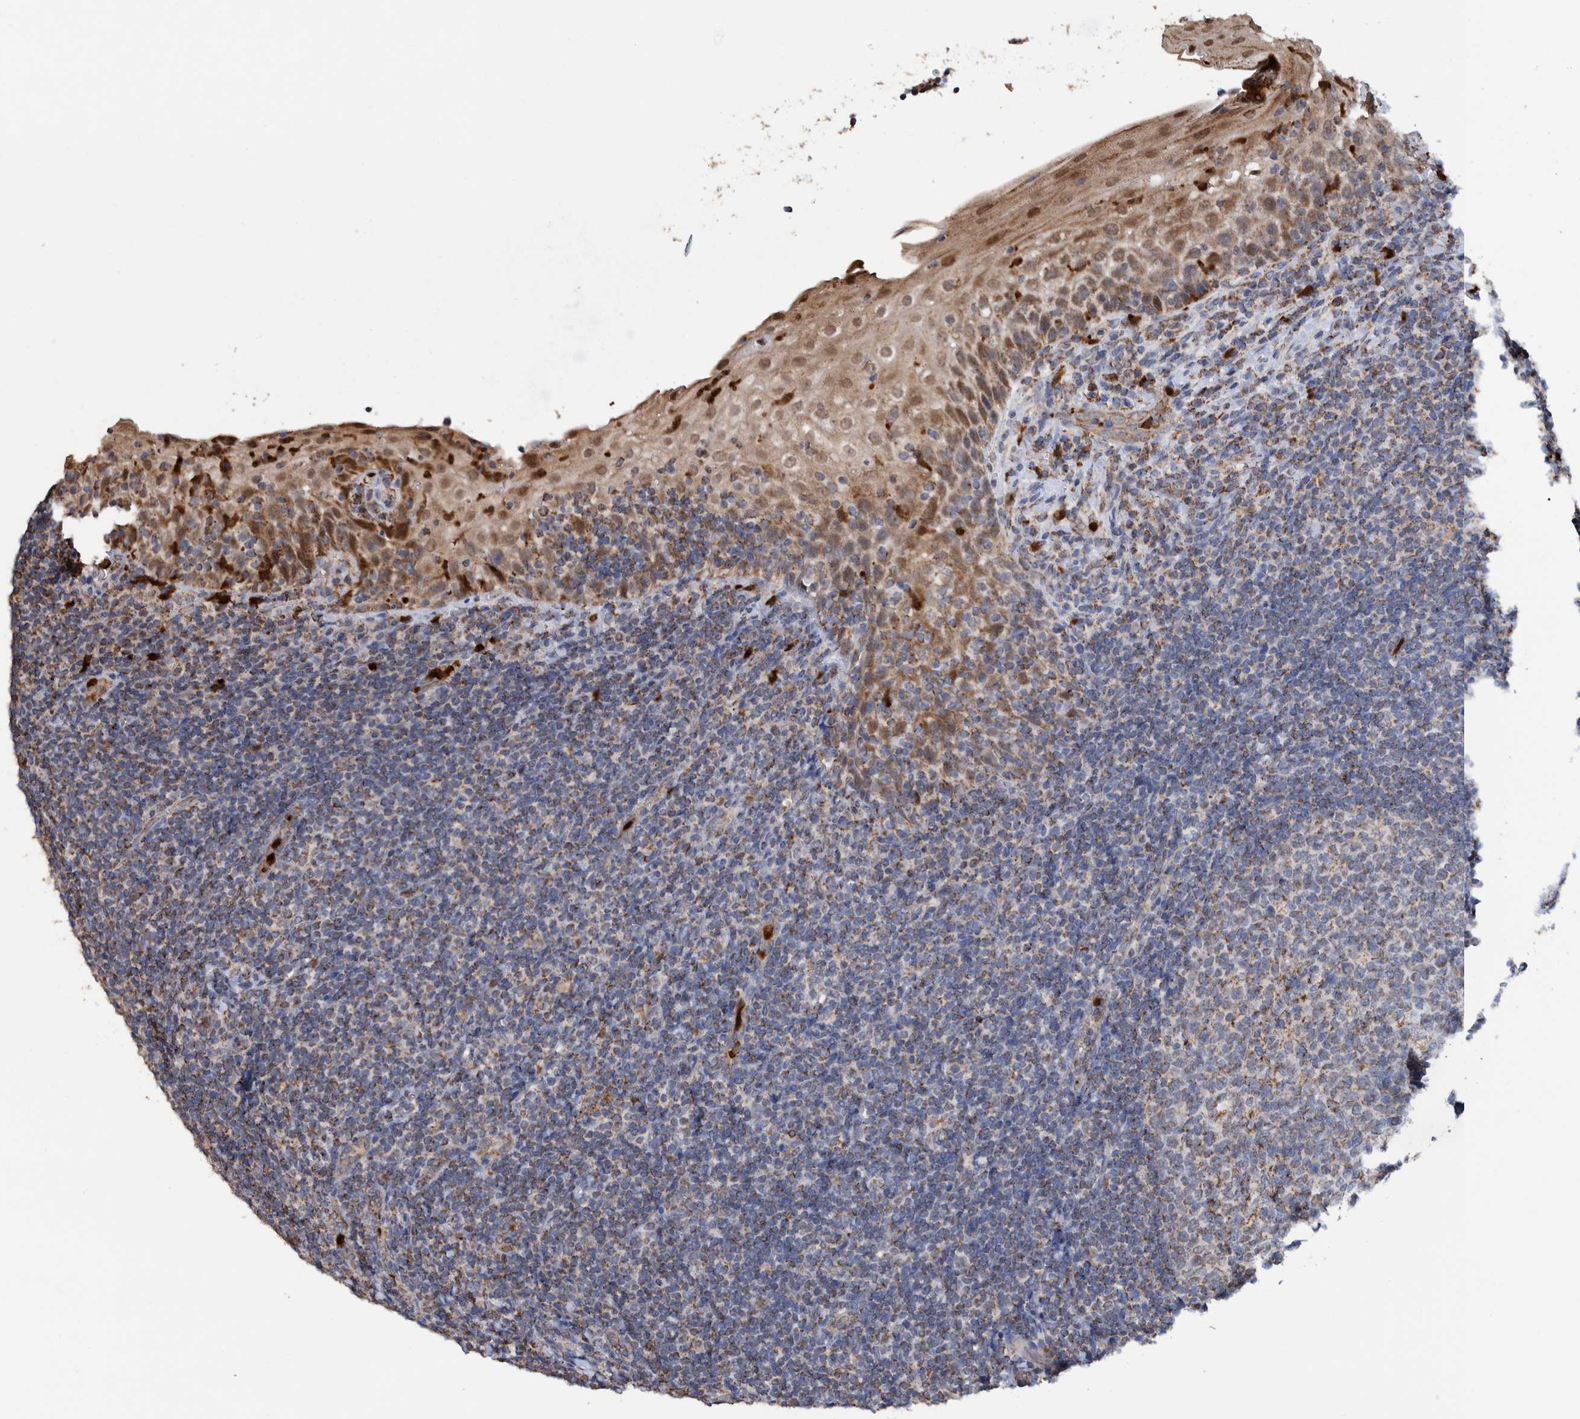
{"staining": {"intensity": "moderate", "quantity": ">75%", "location": "cytoplasmic/membranous"}, "tissue": "tonsil", "cell_type": "Germinal center cells", "image_type": "normal", "snomed": [{"axis": "morphology", "description": "Normal tissue, NOS"}, {"axis": "topography", "description": "Tonsil"}], "caption": "Moderate cytoplasmic/membranous protein expression is identified in approximately >75% of germinal center cells in tonsil.", "gene": "DECR1", "patient": {"sex": "male", "age": 37}}